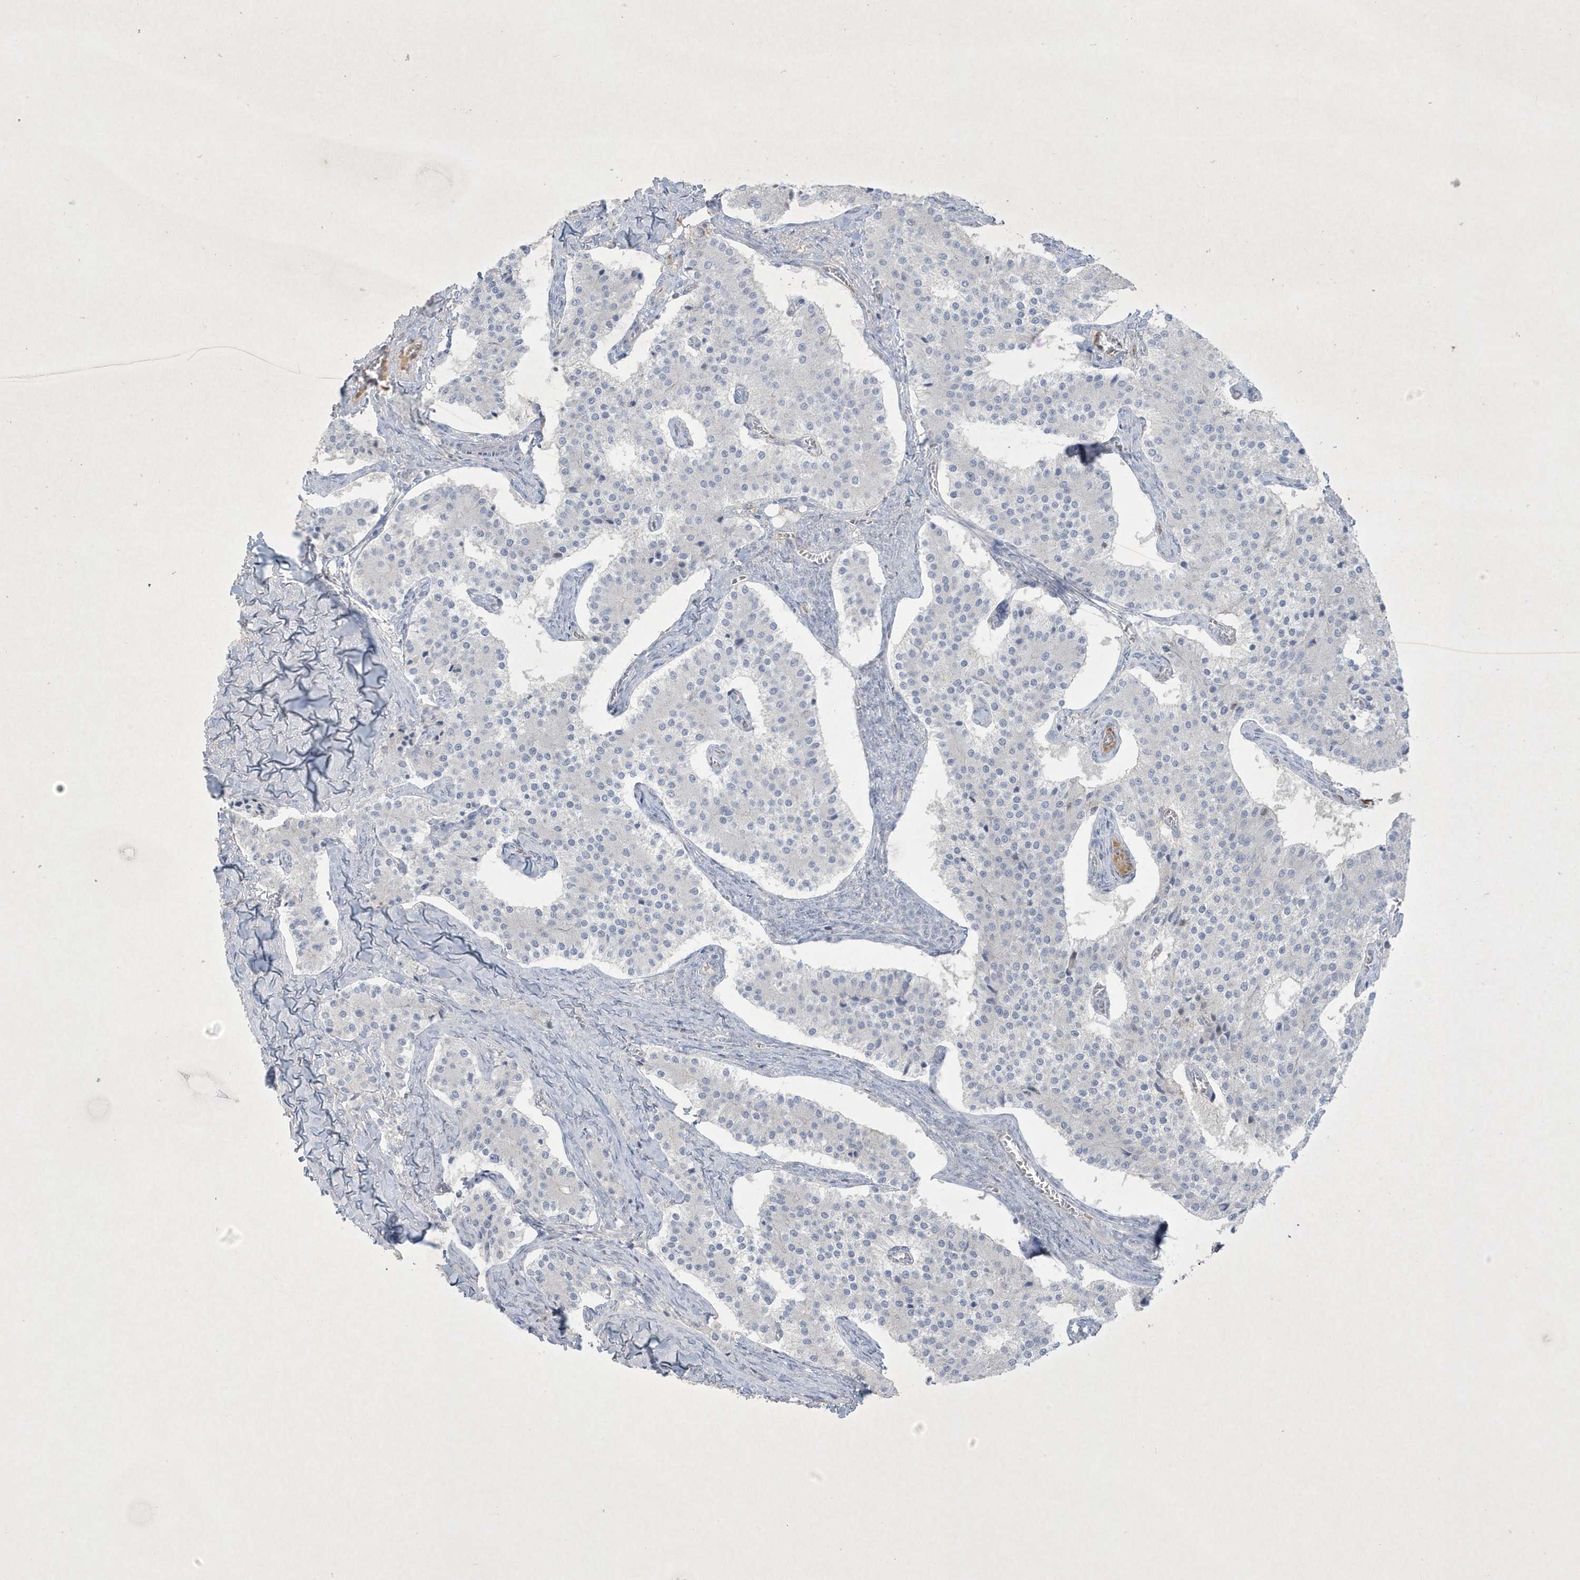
{"staining": {"intensity": "negative", "quantity": "none", "location": "none"}, "tissue": "carcinoid", "cell_type": "Tumor cells", "image_type": "cancer", "snomed": [{"axis": "morphology", "description": "Carcinoid, malignant, NOS"}, {"axis": "topography", "description": "Colon"}], "caption": "The photomicrograph reveals no significant expression in tumor cells of carcinoid. The staining is performed using DAB (3,3'-diaminobenzidine) brown chromogen with nuclei counter-stained in using hematoxylin.", "gene": "CCDC24", "patient": {"sex": "female", "age": 52}}